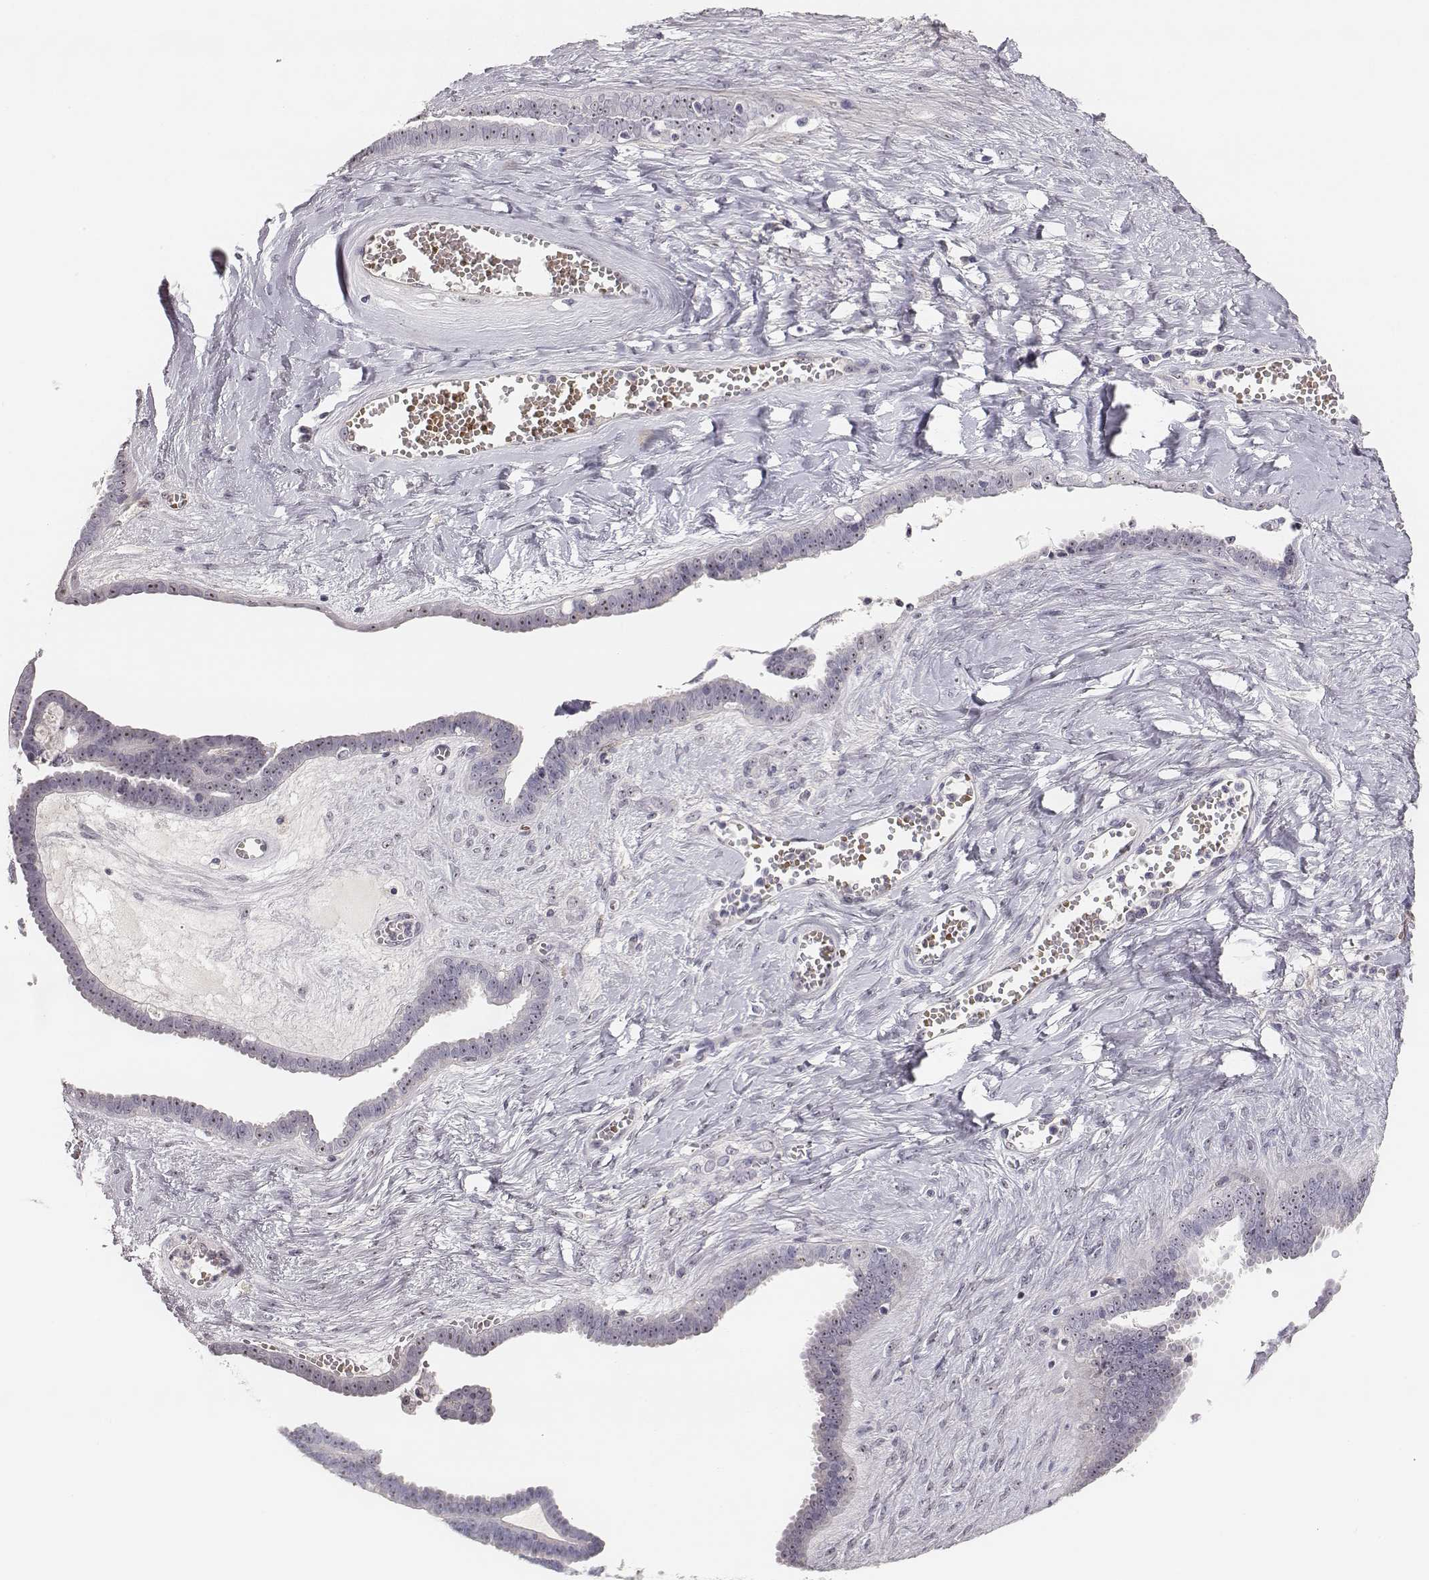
{"staining": {"intensity": "moderate", "quantity": "25%-75%", "location": "nuclear"}, "tissue": "ovarian cancer", "cell_type": "Tumor cells", "image_type": "cancer", "snomed": [{"axis": "morphology", "description": "Cystadenocarcinoma, serous, NOS"}, {"axis": "topography", "description": "Ovary"}], "caption": "This photomicrograph reveals immunohistochemistry (IHC) staining of ovarian cancer, with medium moderate nuclear expression in approximately 25%-75% of tumor cells.", "gene": "NIFK", "patient": {"sex": "female", "age": 71}}